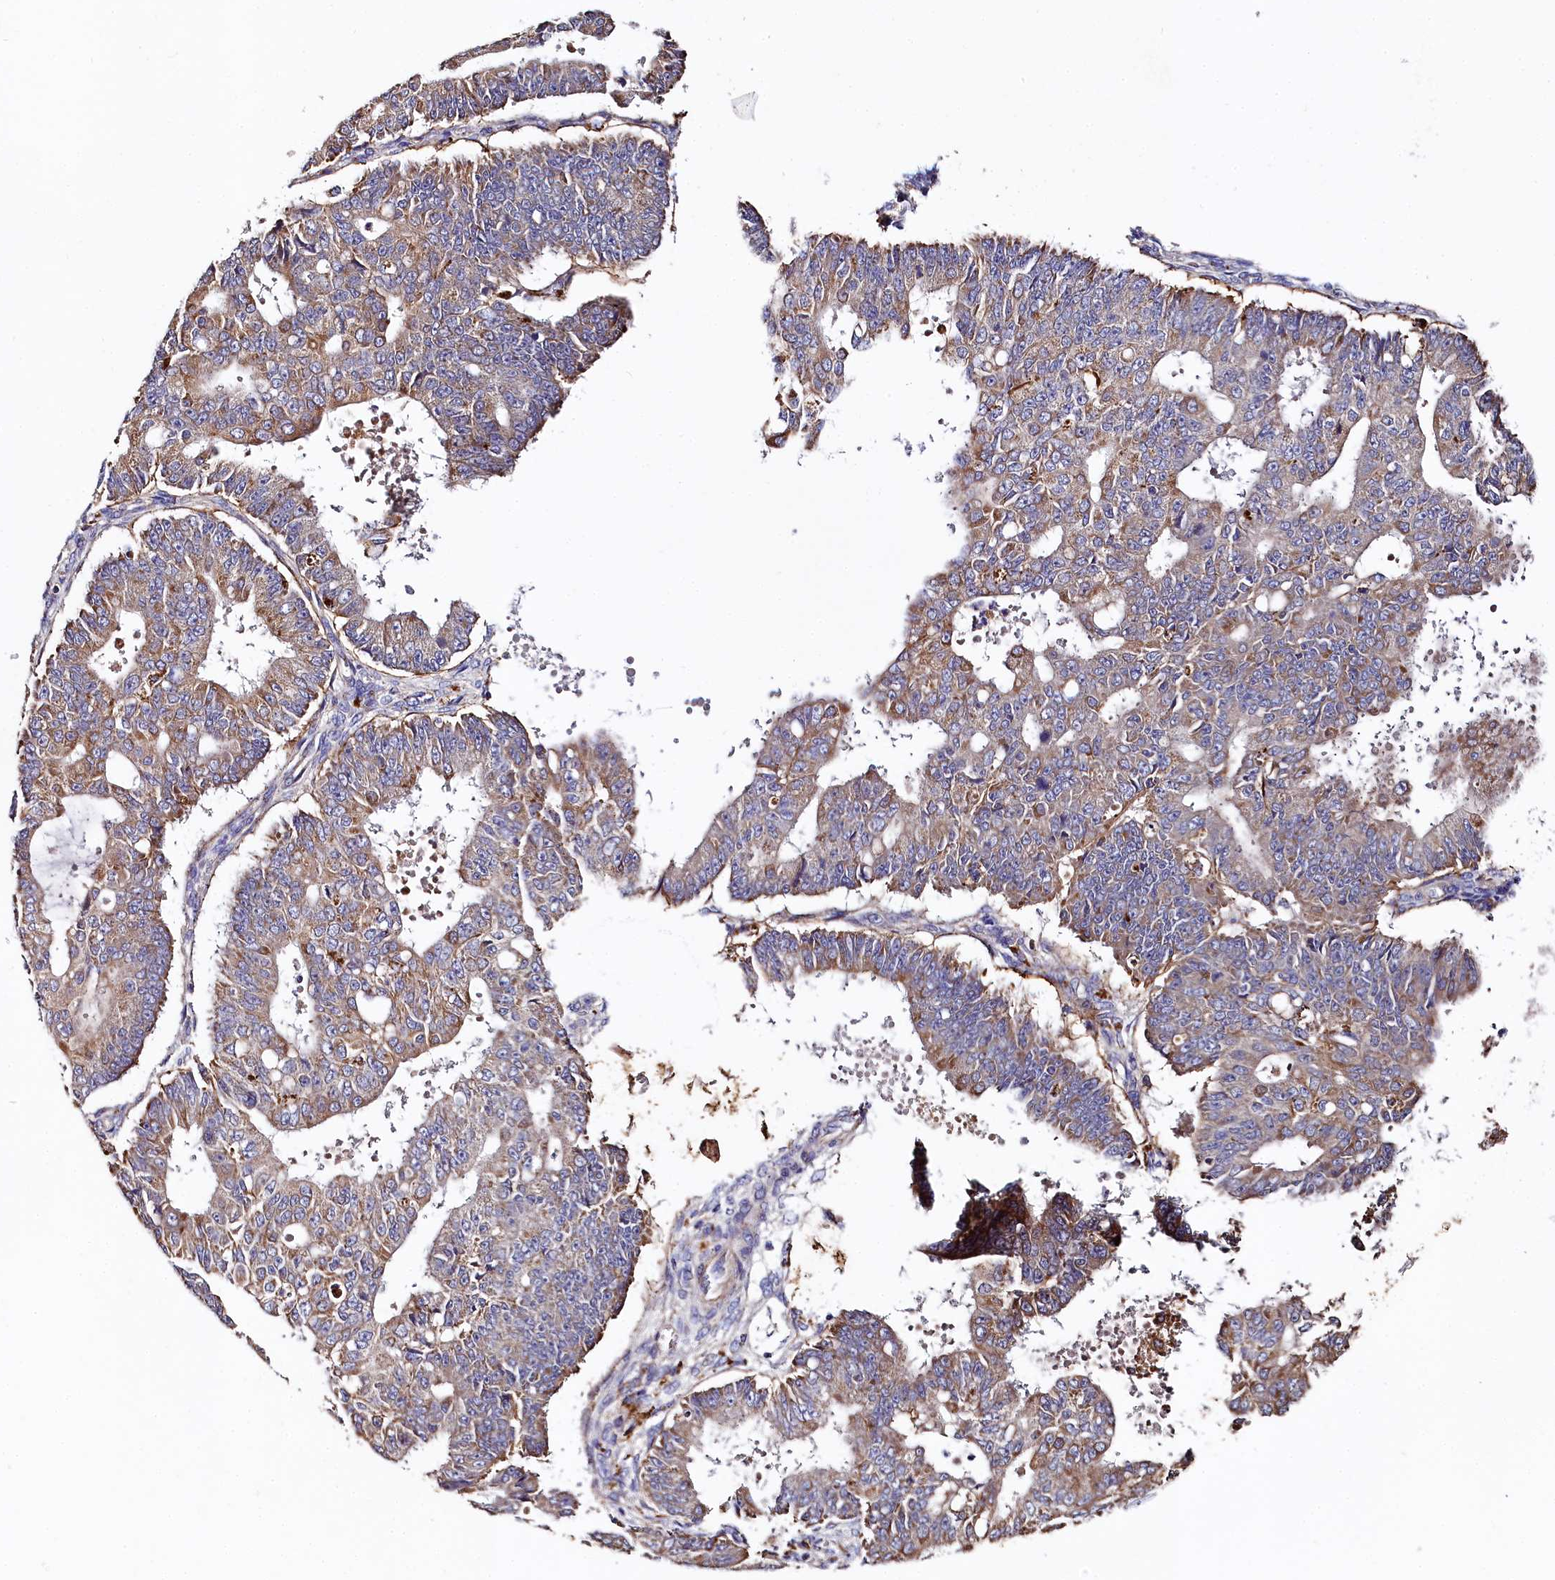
{"staining": {"intensity": "moderate", "quantity": ">75%", "location": "cytoplasmic/membranous"}, "tissue": "ovarian cancer", "cell_type": "Tumor cells", "image_type": "cancer", "snomed": [{"axis": "morphology", "description": "Carcinoma, endometroid"}, {"axis": "topography", "description": "Appendix"}, {"axis": "topography", "description": "Ovary"}], "caption": "There is medium levels of moderate cytoplasmic/membranous staining in tumor cells of ovarian cancer, as demonstrated by immunohistochemical staining (brown color).", "gene": "SPRYD3", "patient": {"sex": "female", "age": 42}}